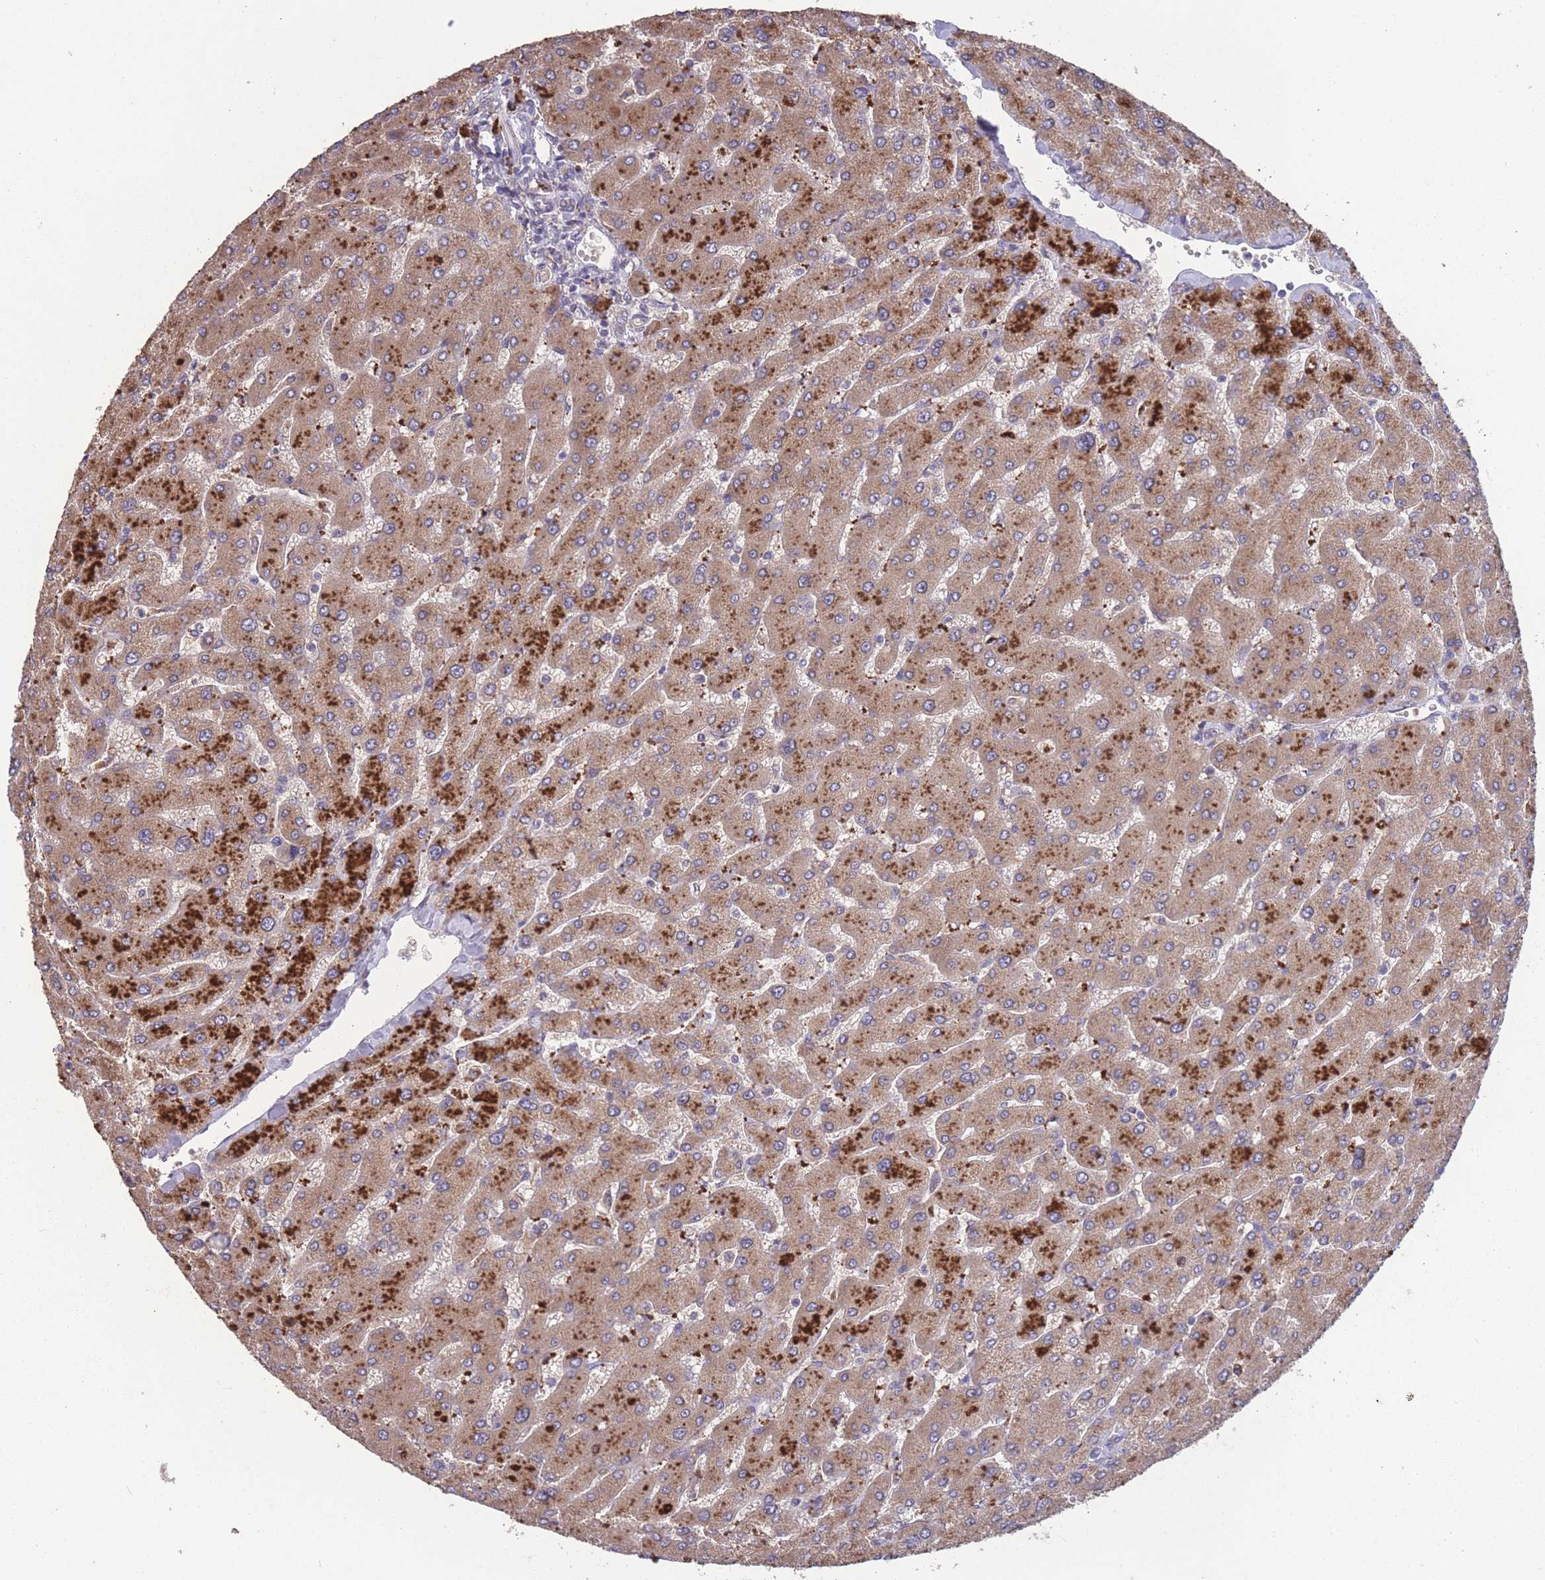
{"staining": {"intensity": "negative", "quantity": "none", "location": "none"}, "tissue": "liver", "cell_type": "Cholangiocytes", "image_type": "normal", "snomed": [{"axis": "morphology", "description": "Normal tissue, NOS"}, {"axis": "topography", "description": "Liver"}], "caption": "High power microscopy histopathology image of an IHC histopathology image of unremarkable liver, revealing no significant expression in cholangiocytes.", "gene": "STIM2", "patient": {"sex": "male", "age": 55}}